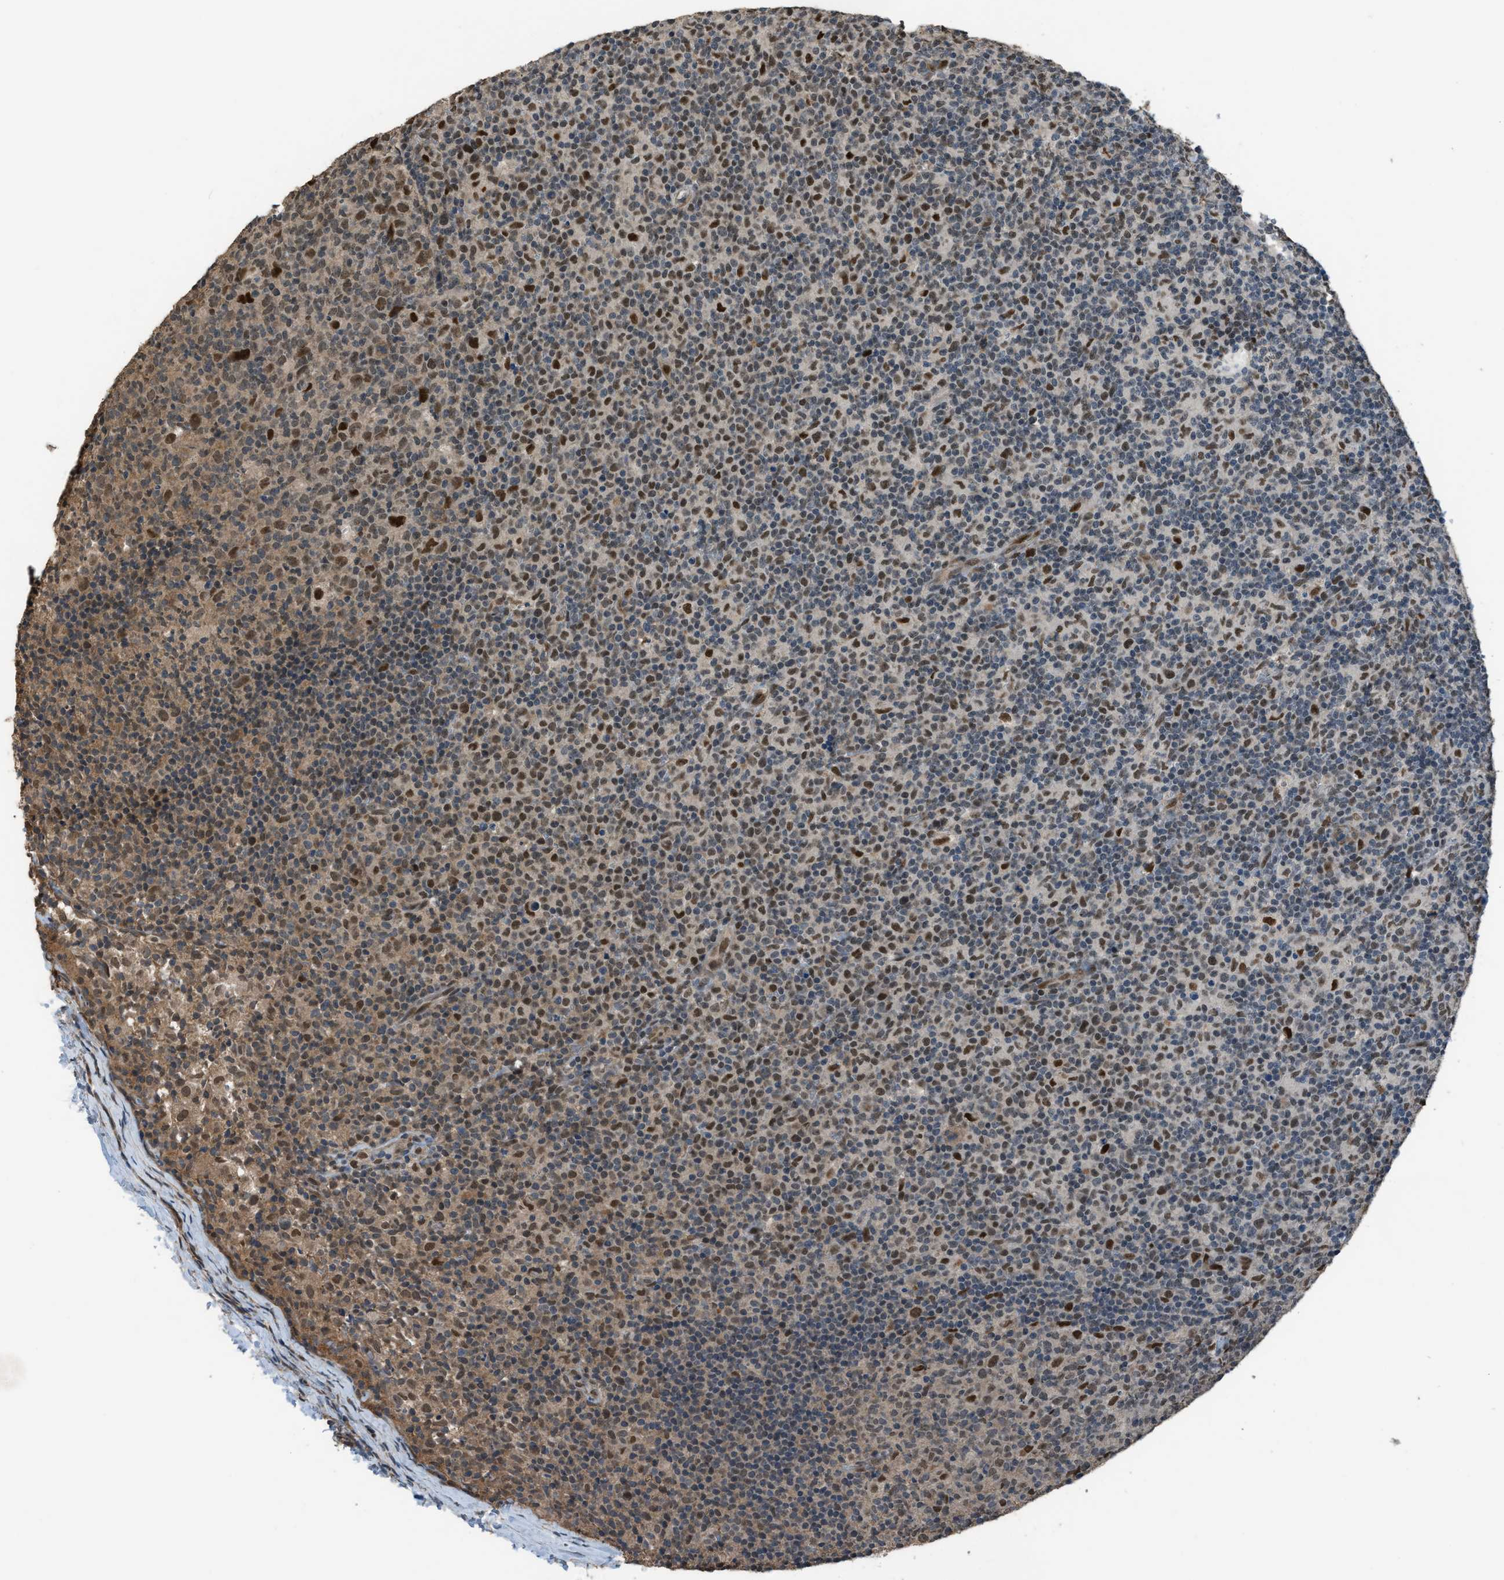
{"staining": {"intensity": "moderate", "quantity": ">75%", "location": "nuclear"}, "tissue": "lymph node", "cell_type": "Germinal center cells", "image_type": "normal", "snomed": [{"axis": "morphology", "description": "Normal tissue, NOS"}, {"axis": "morphology", "description": "Inflammation, NOS"}, {"axis": "topography", "description": "Lymph node"}], "caption": "Immunohistochemical staining of normal lymph node exhibits moderate nuclear protein staining in approximately >75% of germinal center cells. (DAB = brown stain, brightfield microscopy at high magnification).", "gene": "KPNA6", "patient": {"sex": "male", "age": 55}}